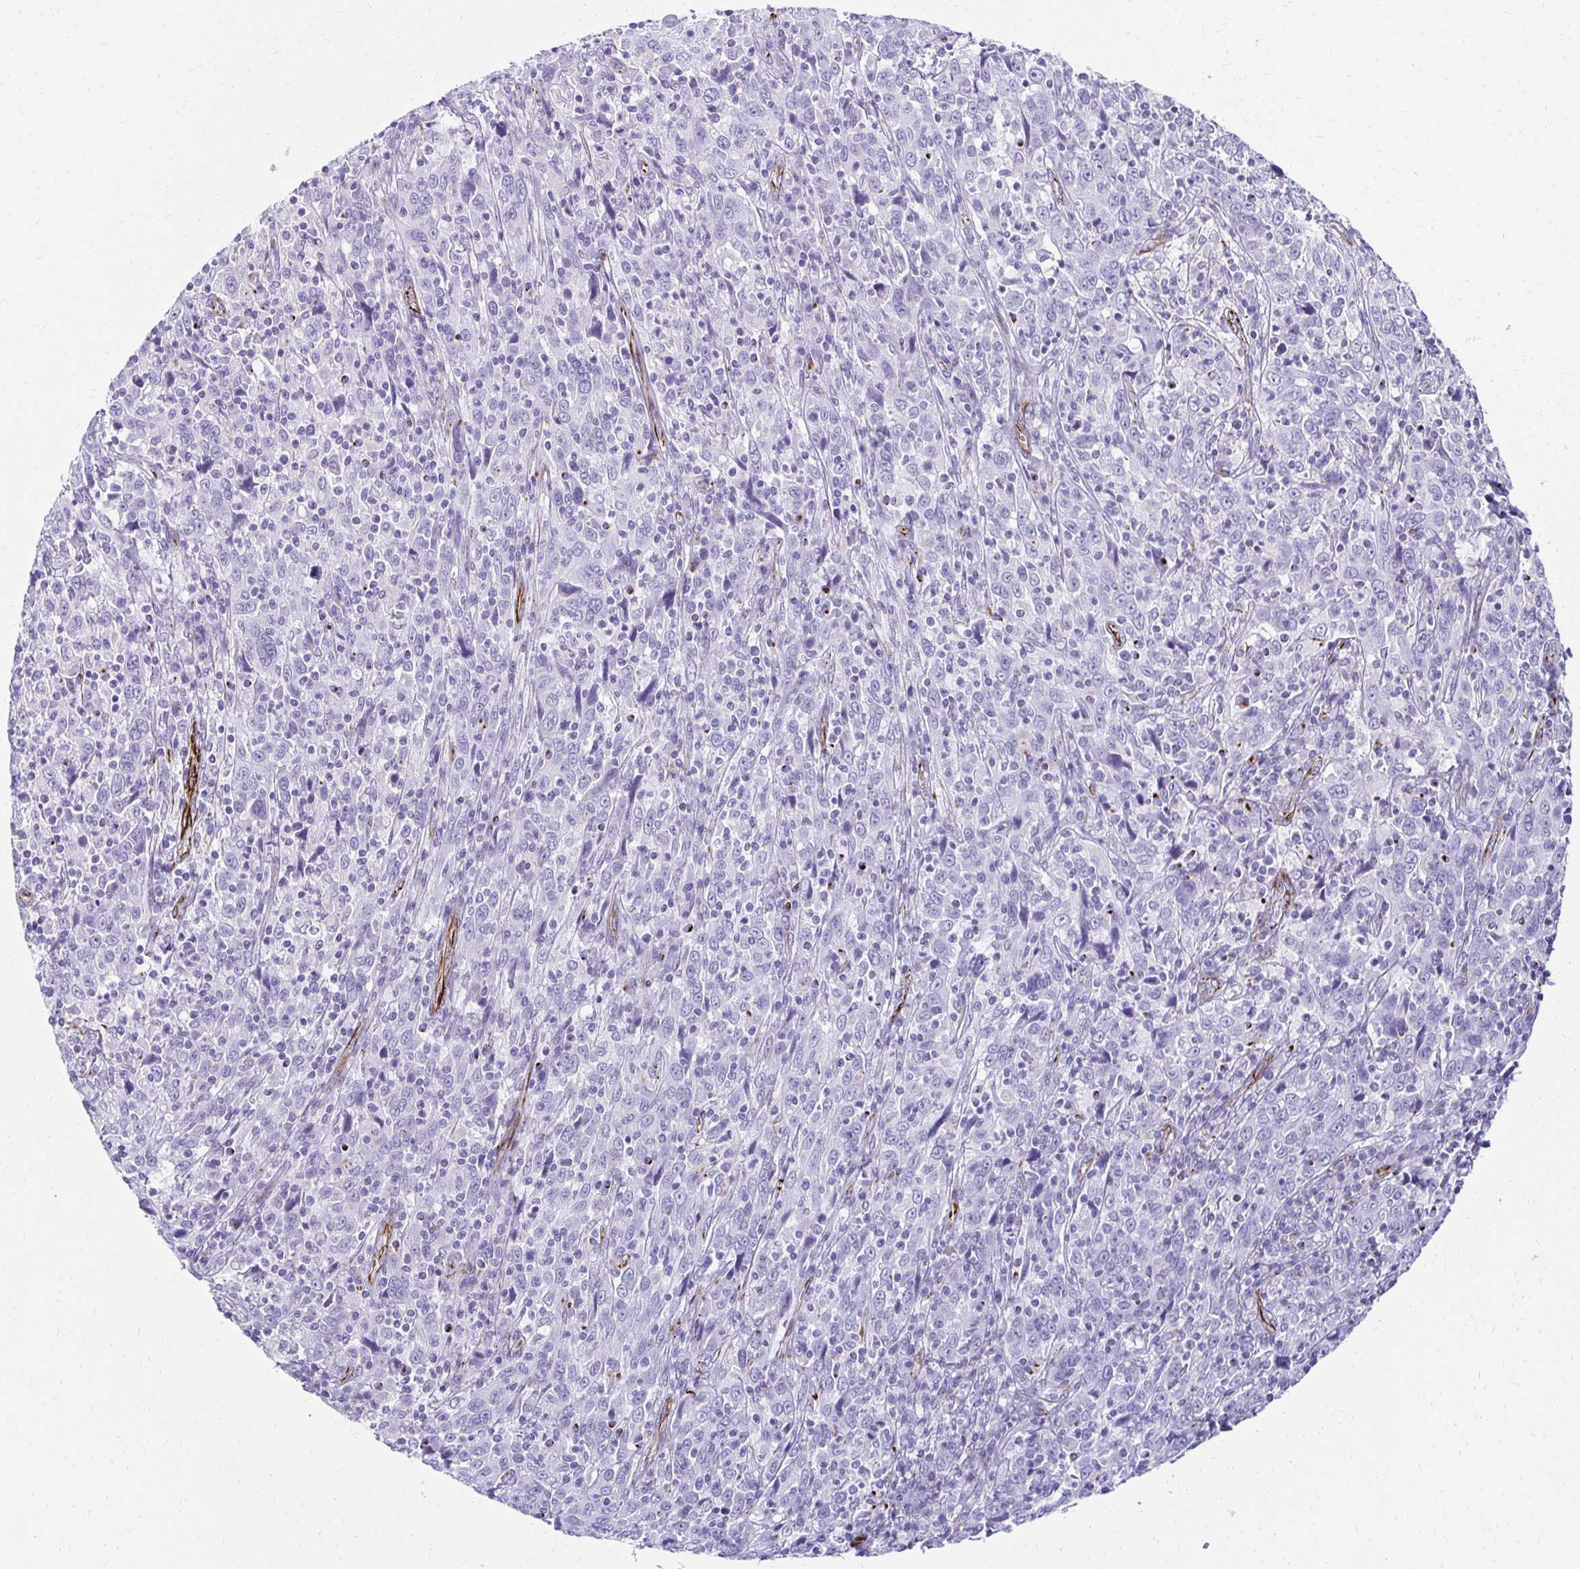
{"staining": {"intensity": "negative", "quantity": "none", "location": "none"}, "tissue": "cervical cancer", "cell_type": "Tumor cells", "image_type": "cancer", "snomed": [{"axis": "morphology", "description": "Squamous cell carcinoma, NOS"}, {"axis": "topography", "description": "Cervix"}], "caption": "A high-resolution micrograph shows immunohistochemistry staining of squamous cell carcinoma (cervical), which shows no significant expression in tumor cells.", "gene": "TMEM54", "patient": {"sex": "female", "age": 46}}